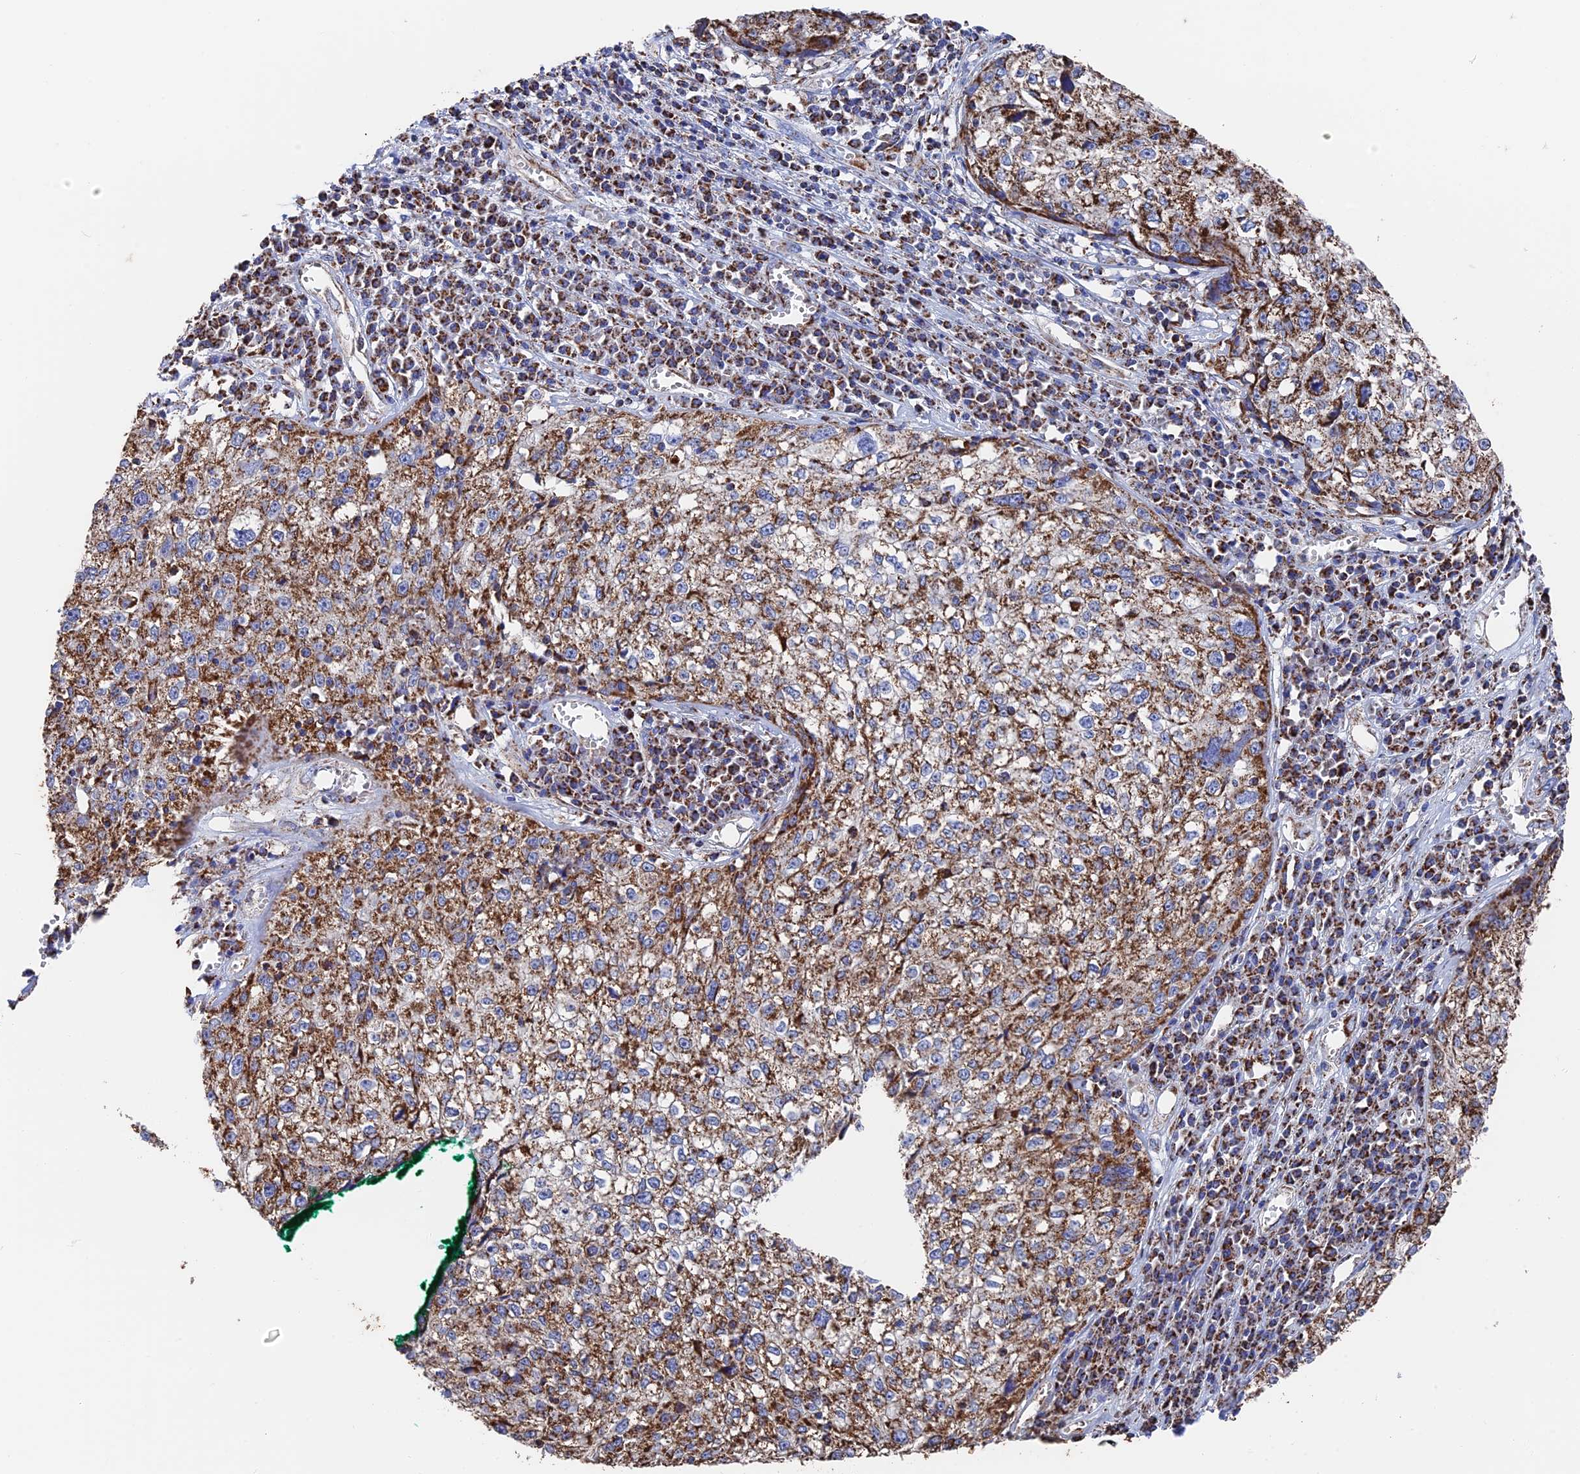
{"staining": {"intensity": "moderate", "quantity": ">75%", "location": "cytoplasmic/membranous"}, "tissue": "cervical cancer", "cell_type": "Tumor cells", "image_type": "cancer", "snomed": [{"axis": "morphology", "description": "Squamous cell carcinoma, NOS"}, {"axis": "topography", "description": "Cervix"}], "caption": "This histopathology image exhibits IHC staining of human cervical squamous cell carcinoma, with medium moderate cytoplasmic/membranous expression in about >75% of tumor cells.", "gene": "HAUS8", "patient": {"sex": "female", "age": 57}}